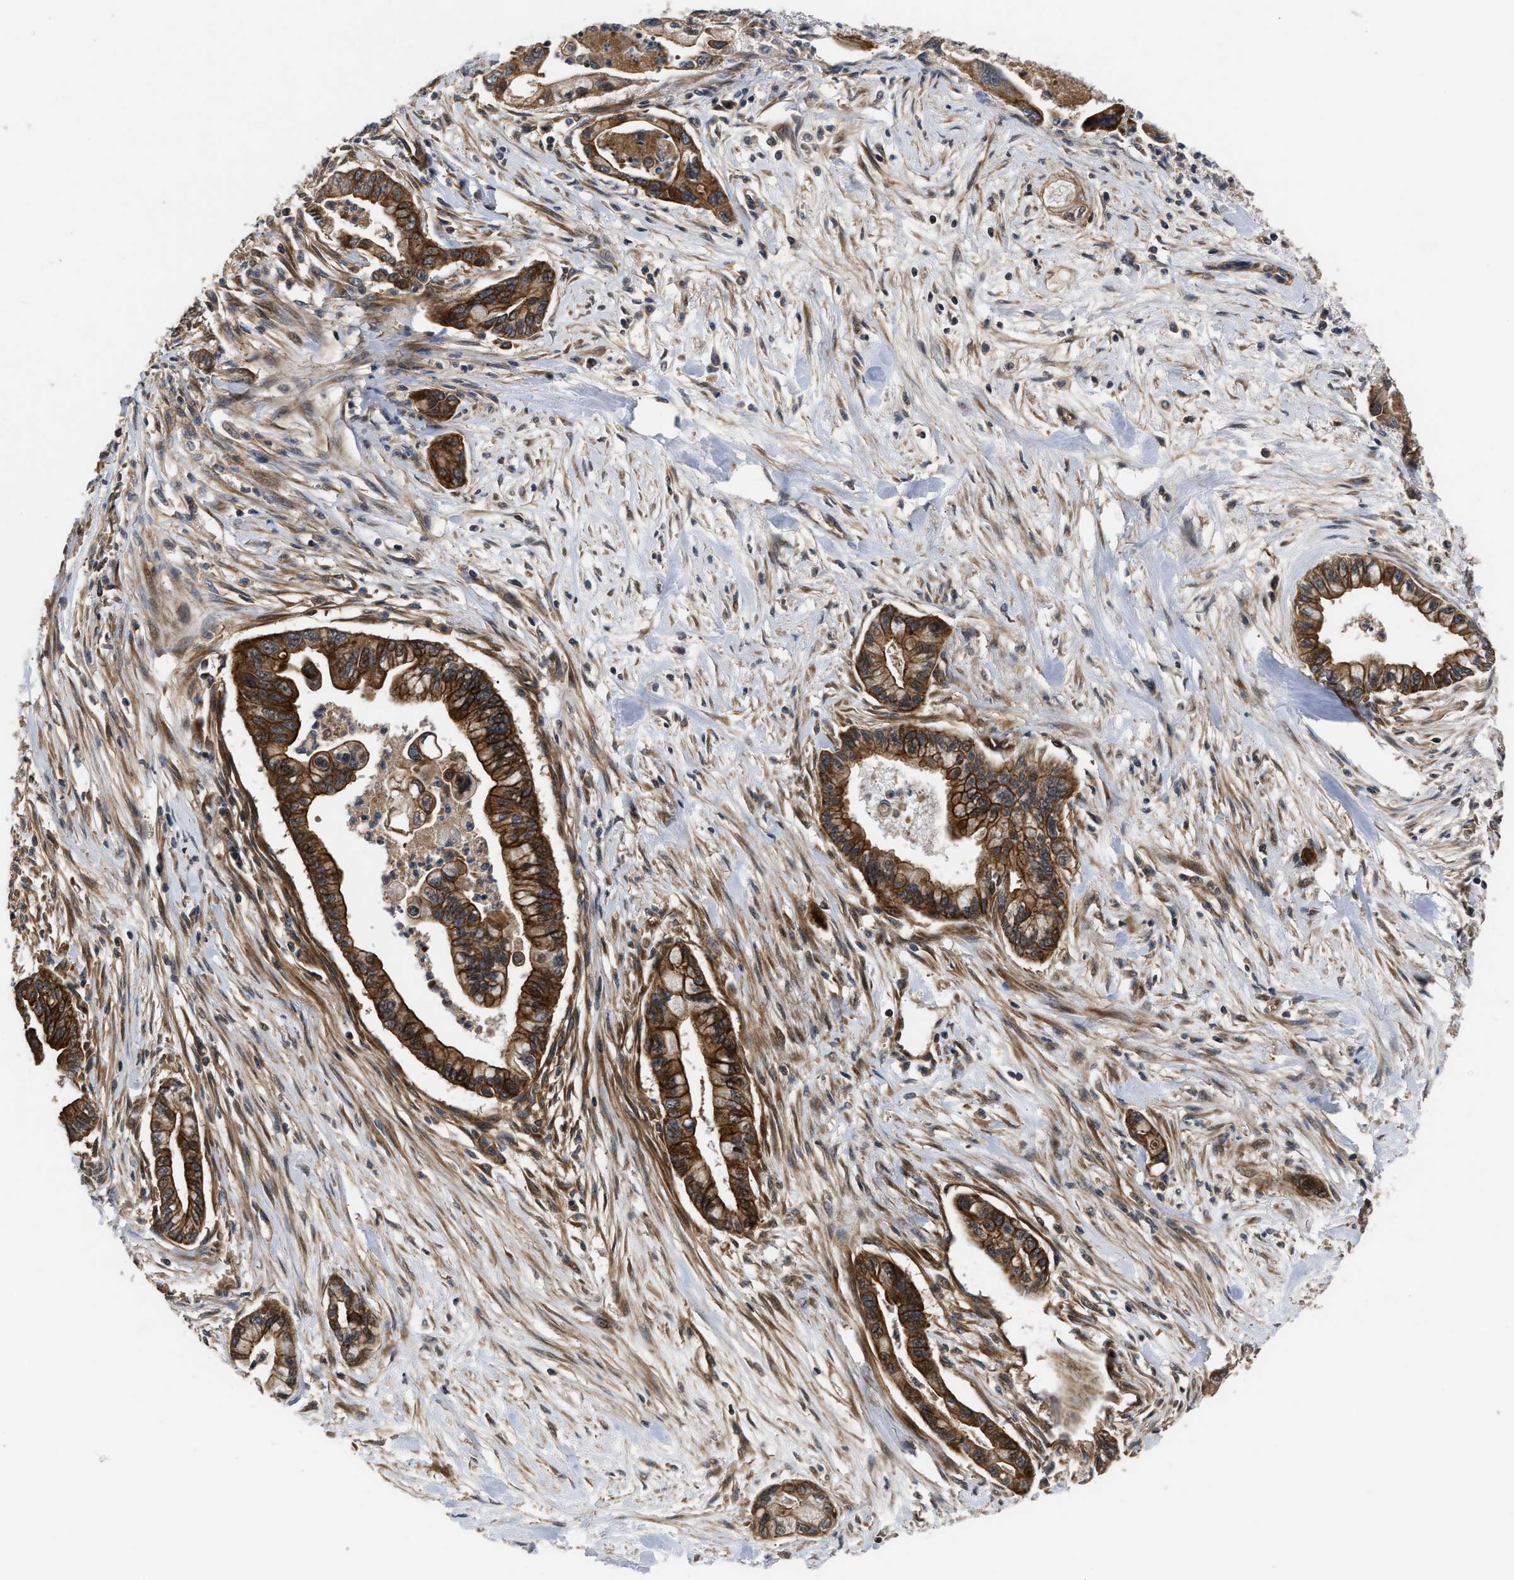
{"staining": {"intensity": "strong", "quantity": ">75%", "location": "cytoplasmic/membranous"}, "tissue": "pancreatic cancer", "cell_type": "Tumor cells", "image_type": "cancer", "snomed": [{"axis": "morphology", "description": "Adenocarcinoma, NOS"}, {"axis": "topography", "description": "Pancreas"}], "caption": "Protein staining by IHC exhibits strong cytoplasmic/membranous staining in about >75% of tumor cells in pancreatic adenocarcinoma.", "gene": "STAU1", "patient": {"sex": "male", "age": 70}}